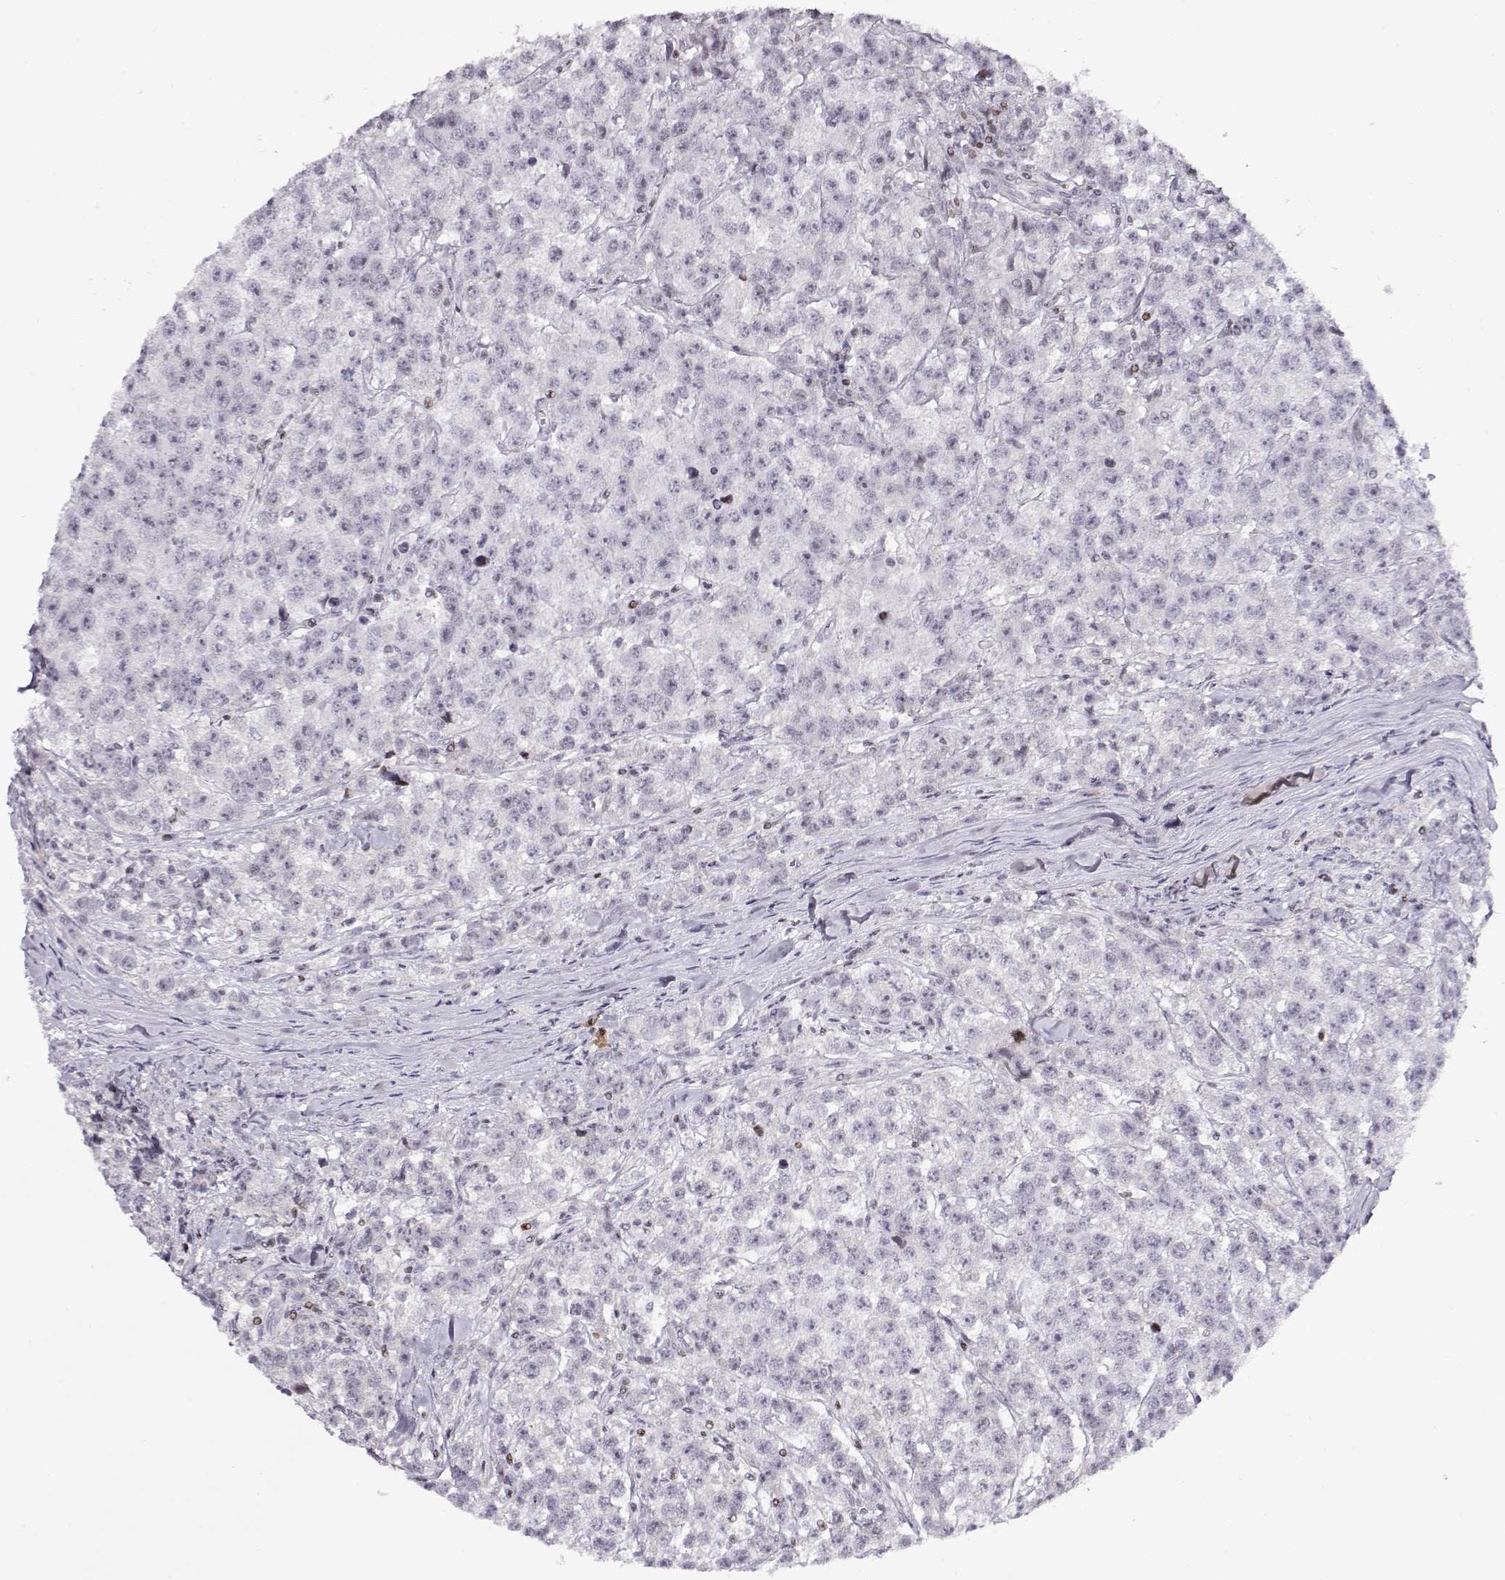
{"staining": {"intensity": "negative", "quantity": "none", "location": "none"}, "tissue": "testis cancer", "cell_type": "Tumor cells", "image_type": "cancer", "snomed": [{"axis": "morphology", "description": "Seminoma, NOS"}, {"axis": "topography", "description": "Testis"}], "caption": "An image of human testis seminoma is negative for staining in tumor cells.", "gene": "CRX", "patient": {"sex": "male", "age": 59}}